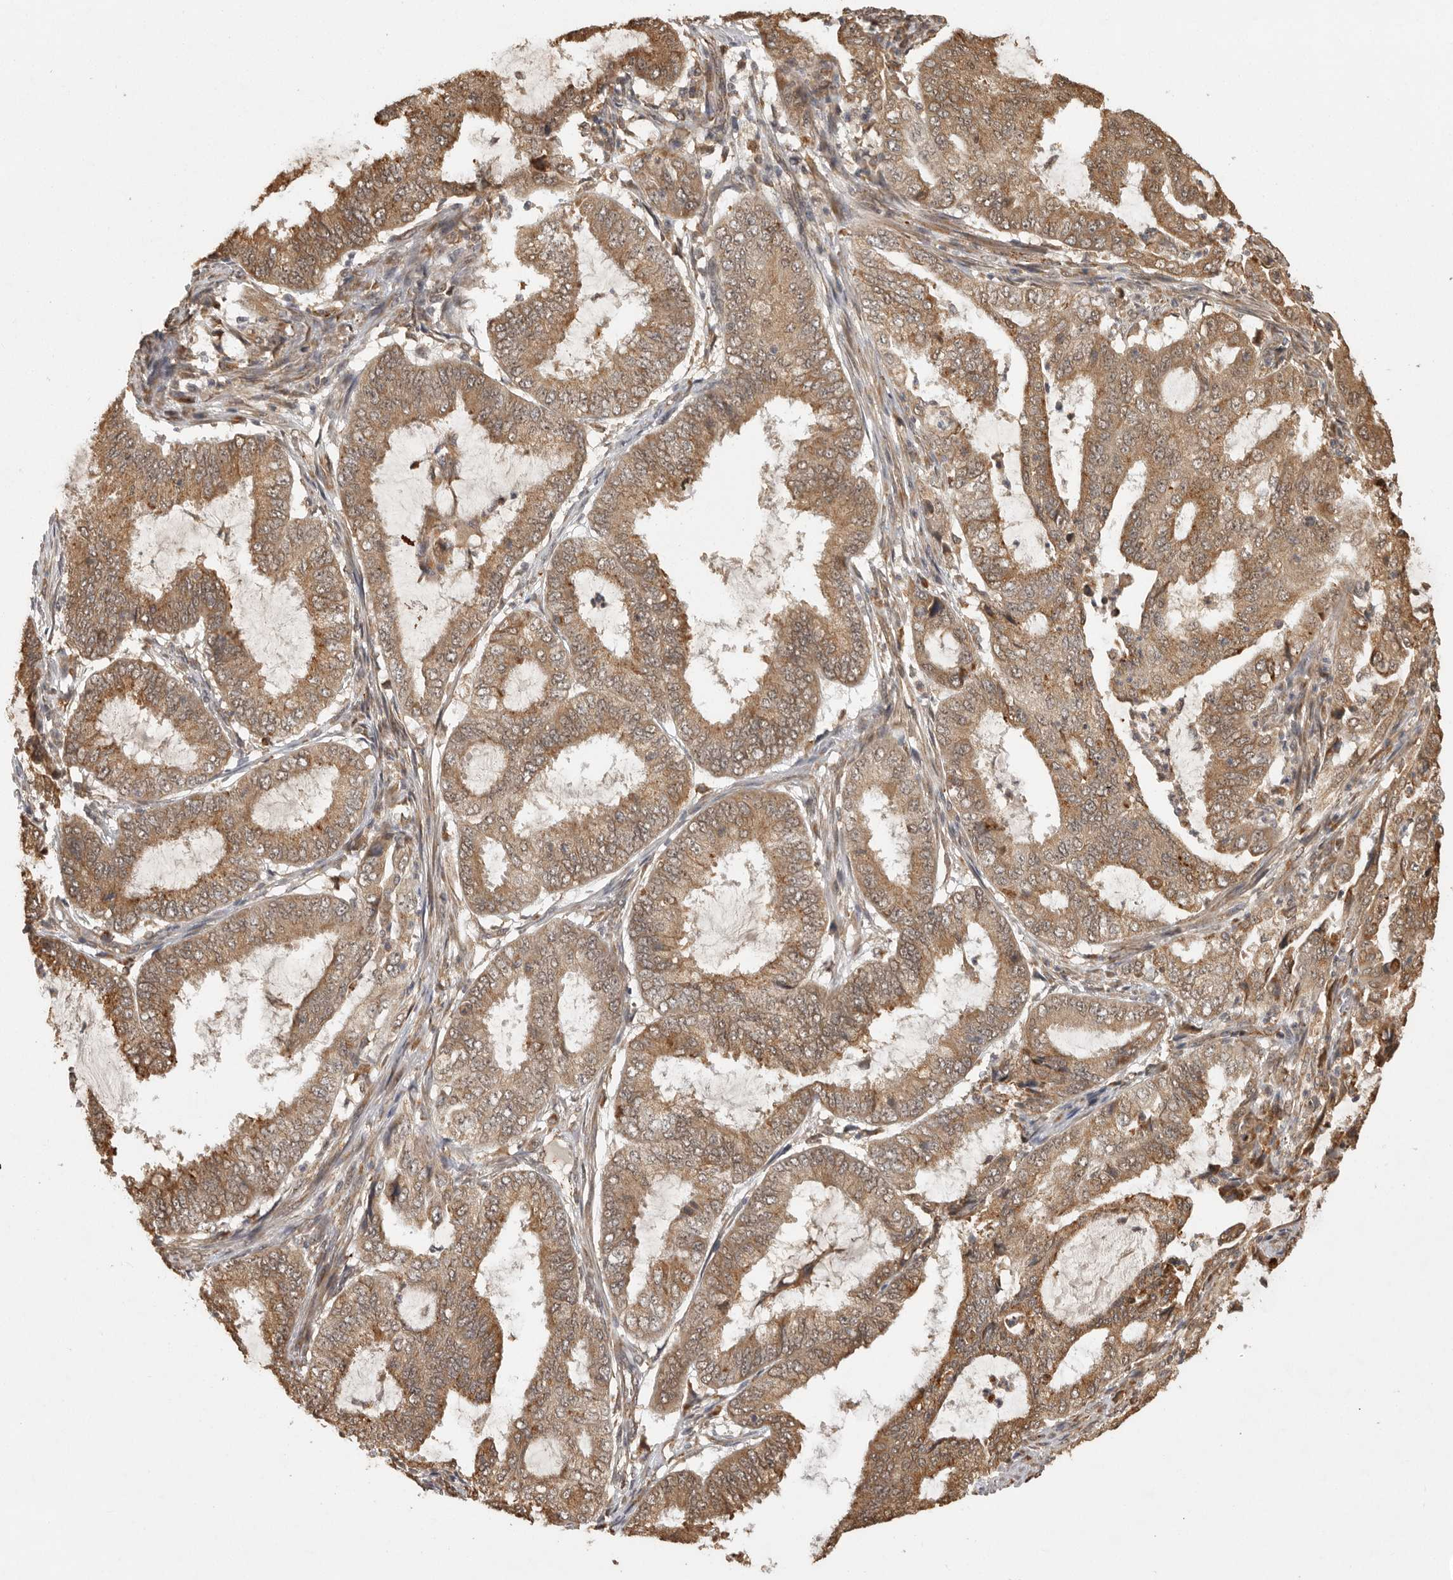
{"staining": {"intensity": "moderate", "quantity": ">75%", "location": "cytoplasmic/membranous"}, "tissue": "endometrial cancer", "cell_type": "Tumor cells", "image_type": "cancer", "snomed": [{"axis": "morphology", "description": "Adenocarcinoma, NOS"}, {"axis": "topography", "description": "Endometrium"}], "caption": "Immunohistochemistry of endometrial cancer demonstrates medium levels of moderate cytoplasmic/membranous expression in approximately >75% of tumor cells. (DAB (3,3'-diaminobenzidine) = brown stain, brightfield microscopy at high magnification).", "gene": "ZNF83", "patient": {"sex": "female", "age": 51}}